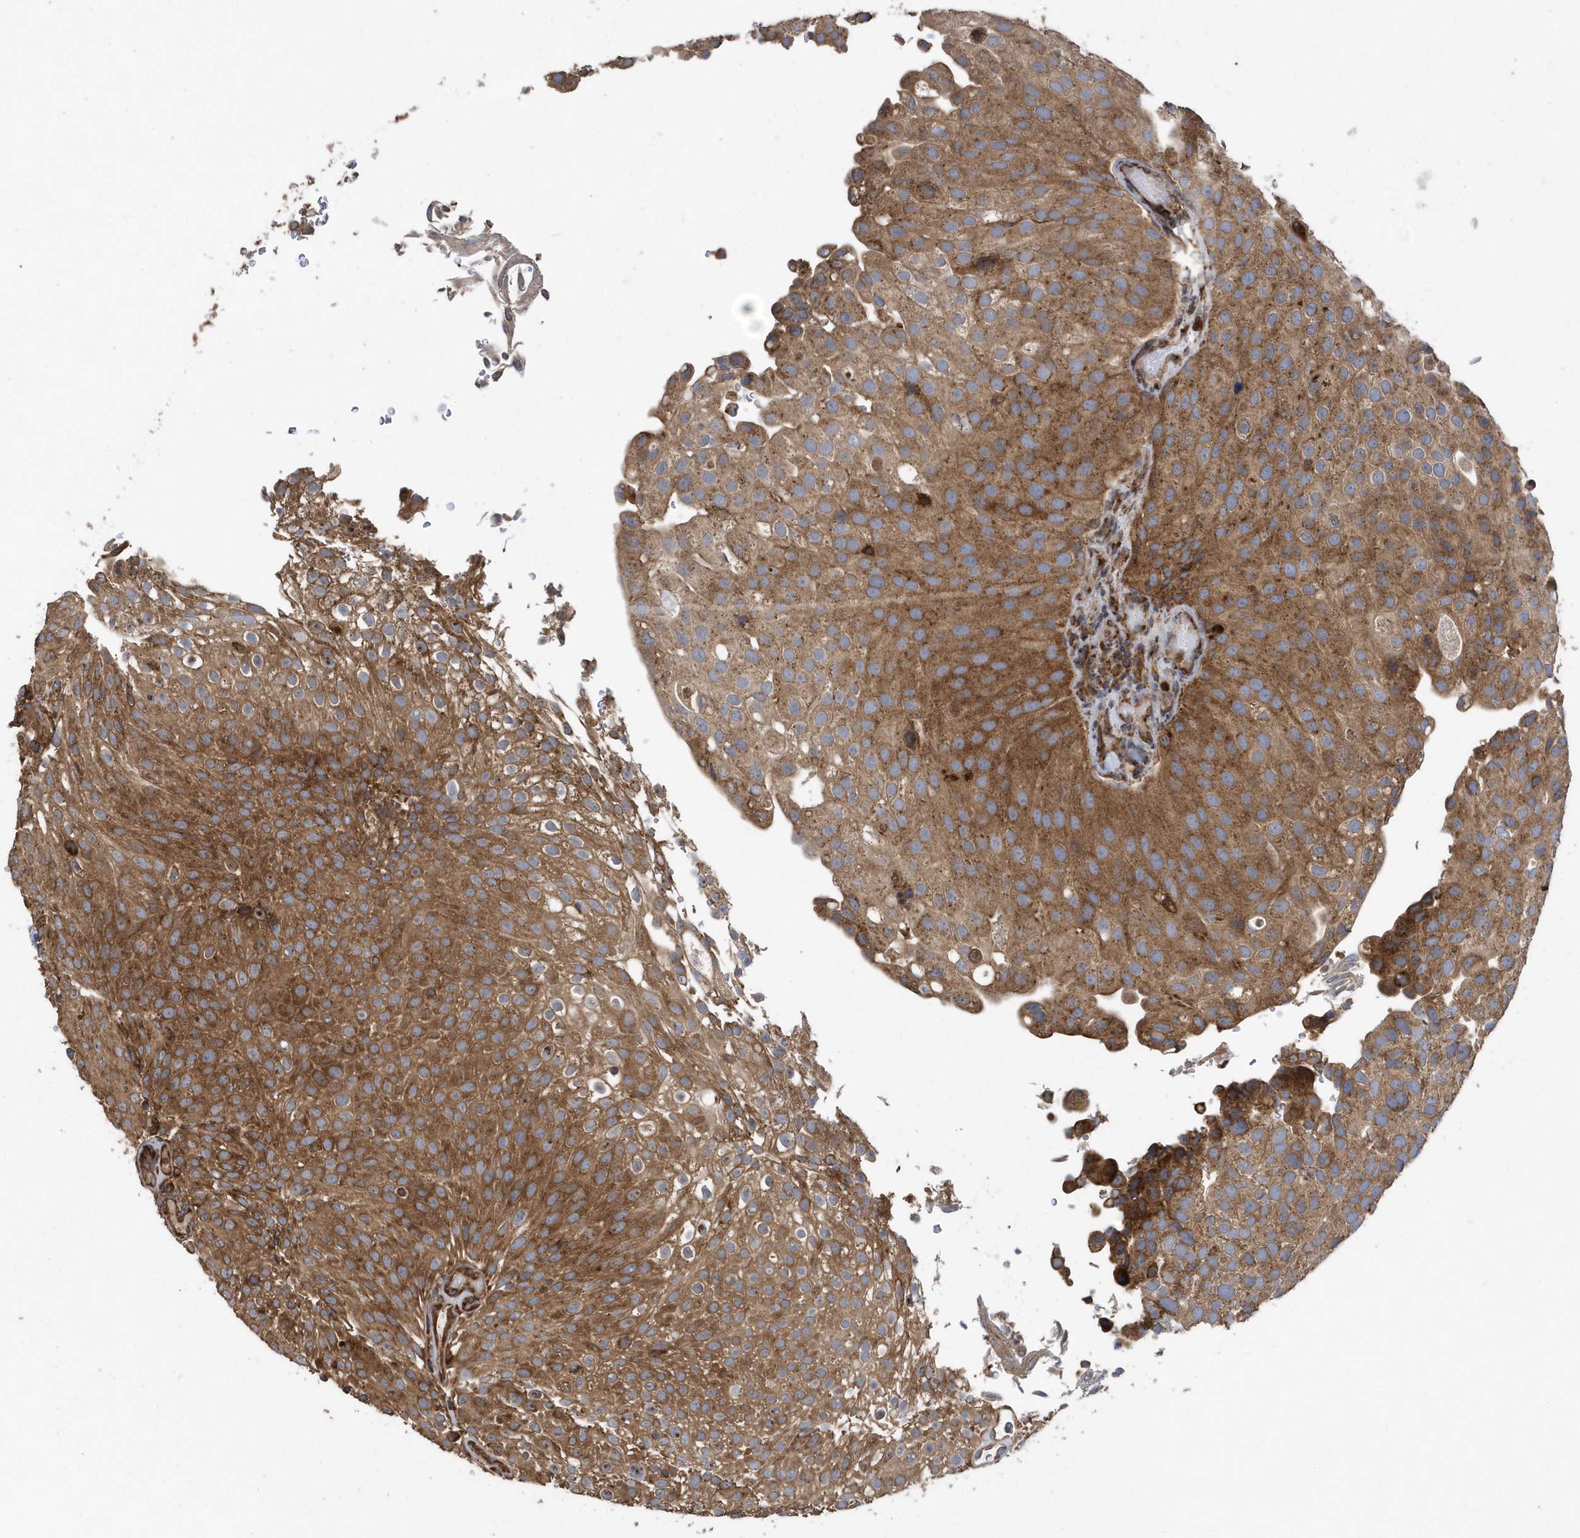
{"staining": {"intensity": "moderate", "quantity": ">75%", "location": "cytoplasmic/membranous"}, "tissue": "urothelial cancer", "cell_type": "Tumor cells", "image_type": "cancer", "snomed": [{"axis": "morphology", "description": "Urothelial carcinoma, Low grade"}, {"axis": "topography", "description": "Urinary bladder"}], "caption": "Protein expression analysis of urothelial cancer reveals moderate cytoplasmic/membranous positivity in approximately >75% of tumor cells. (IHC, brightfield microscopy, high magnification).", "gene": "WASHC5", "patient": {"sex": "male", "age": 78}}